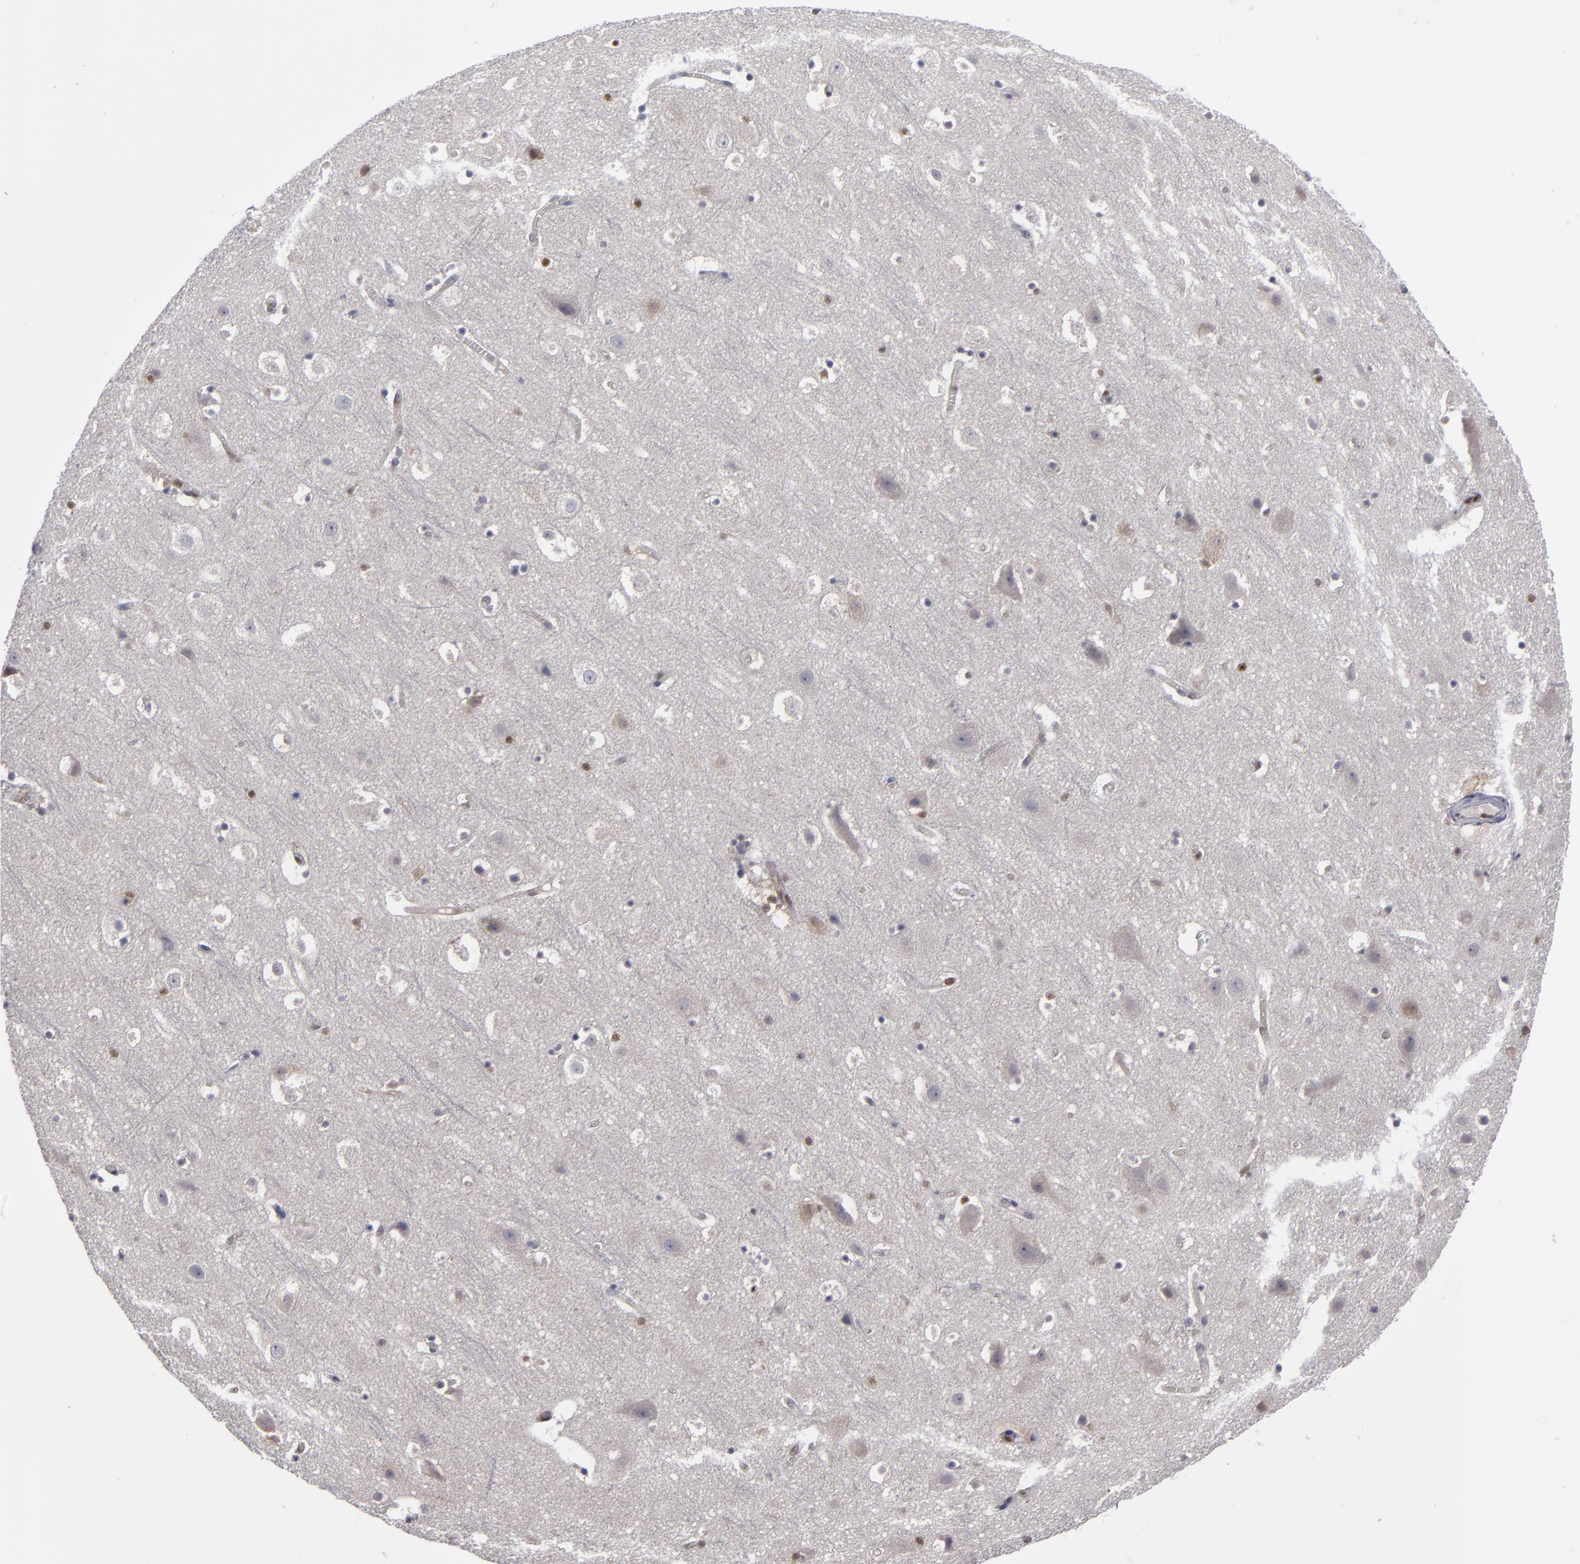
{"staining": {"intensity": "negative", "quantity": "none", "location": "none"}, "tissue": "cerebral cortex", "cell_type": "Endothelial cells", "image_type": "normal", "snomed": [{"axis": "morphology", "description": "Normal tissue, NOS"}, {"axis": "topography", "description": "Cerebral cortex"}], "caption": "An immunohistochemistry photomicrograph of unremarkable cerebral cortex is shown. There is no staining in endothelial cells of cerebral cortex. (DAB immunohistochemistry visualized using brightfield microscopy, high magnification).", "gene": "GSR", "patient": {"sex": "male", "age": 45}}